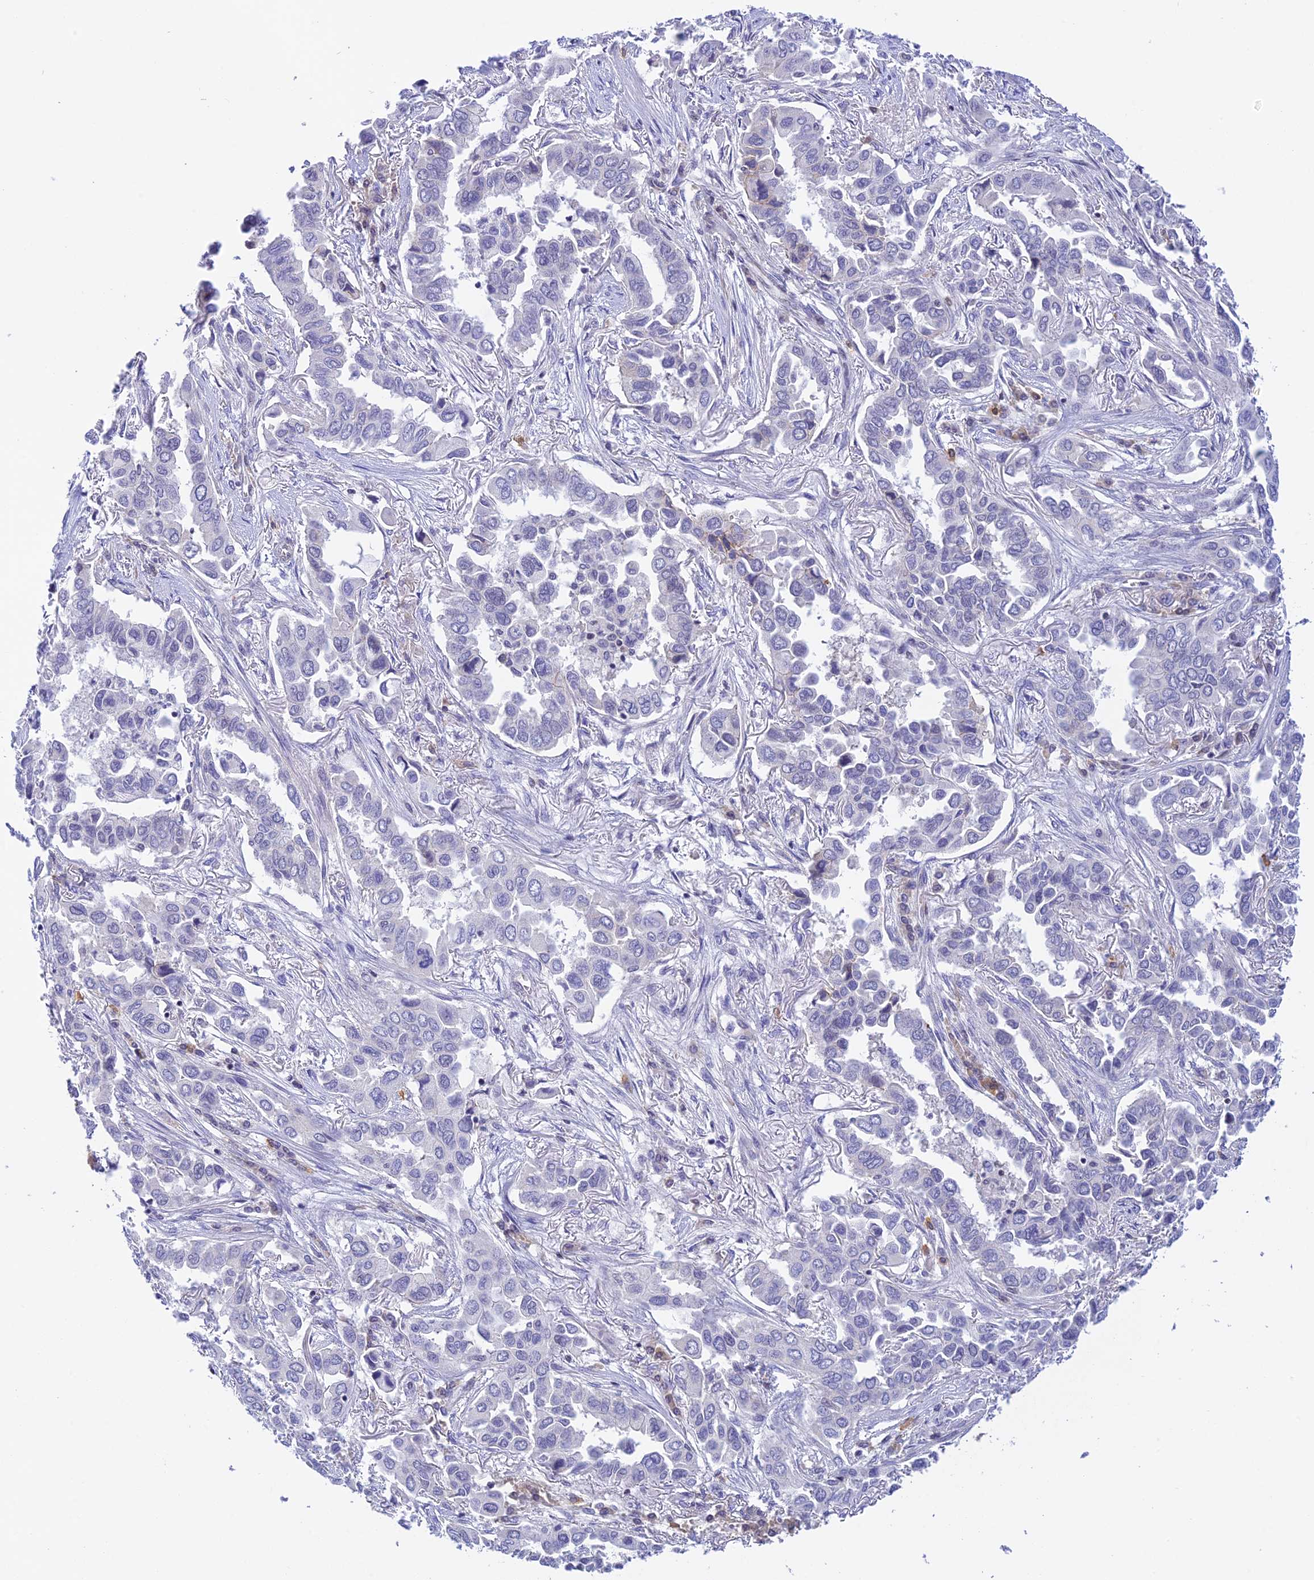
{"staining": {"intensity": "negative", "quantity": "none", "location": "none"}, "tissue": "lung cancer", "cell_type": "Tumor cells", "image_type": "cancer", "snomed": [{"axis": "morphology", "description": "Adenocarcinoma, NOS"}, {"axis": "topography", "description": "Lung"}], "caption": "This is a image of immunohistochemistry (IHC) staining of lung adenocarcinoma, which shows no positivity in tumor cells. Nuclei are stained in blue.", "gene": "THAP11", "patient": {"sex": "female", "age": 76}}